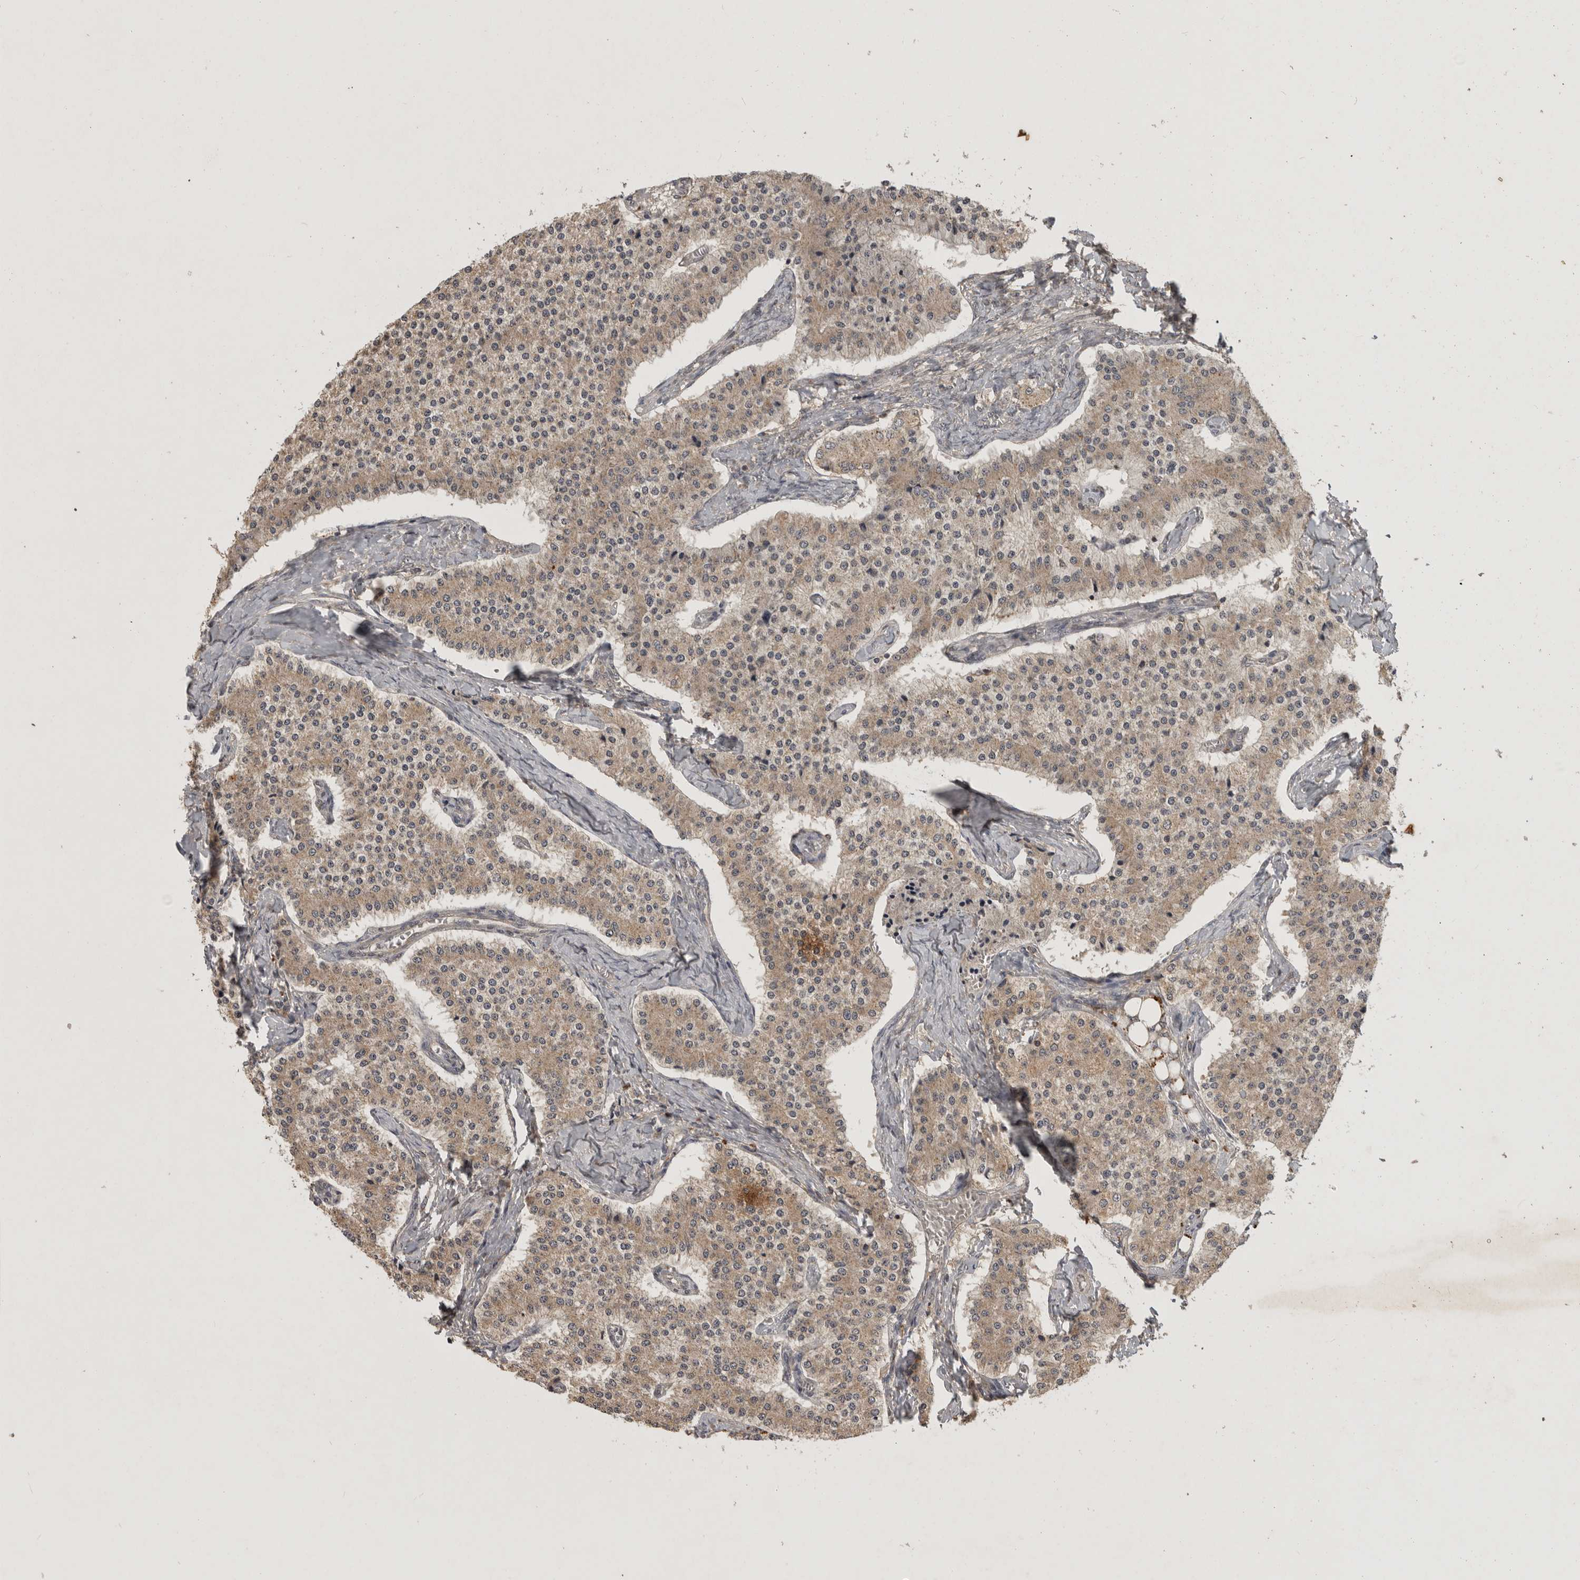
{"staining": {"intensity": "moderate", "quantity": ">75%", "location": "cytoplasmic/membranous"}, "tissue": "carcinoid", "cell_type": "Tumor cells", "image_type": "cancer", "snomed": [{"axis": "morphology", "description": "Carcinoid, malignant, NOS"}, {"axis": "topography", "description": "Colon"}], "caption": "Immunohistochemistry of human carcinoid exhibits medium levels of moderate cytoplasmic/membranous positivity in approximately >75% of tumor cells. (DAB (3,3'-diaminobenzidine) = brown stain, brightfield microscopy at high magnification).", "gene": "ADAMTS4", "patient": {"sex": "female", "age": 52}}